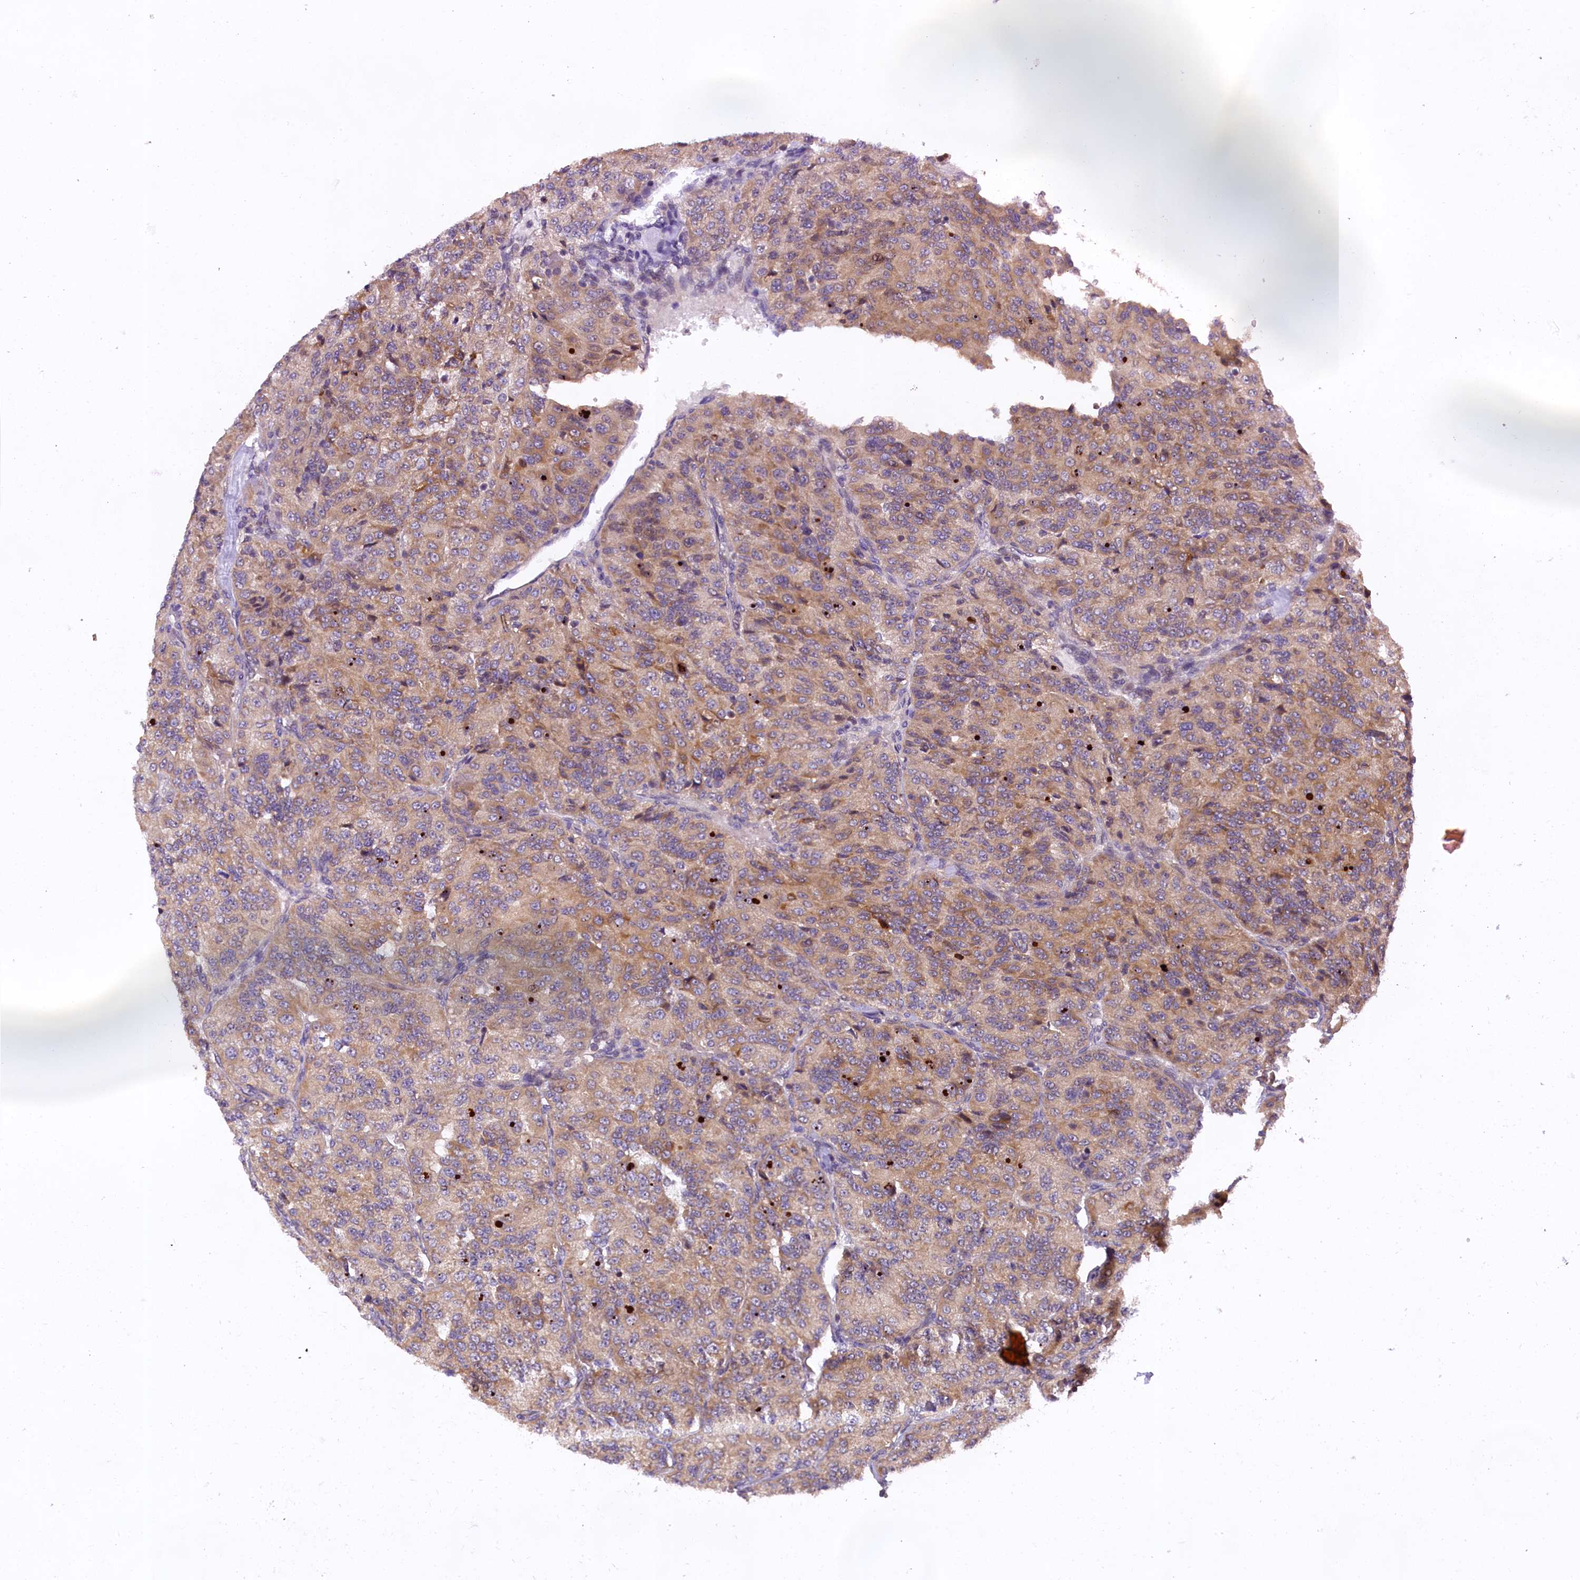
{"staining": {"intensity": "moderate", "quantity": "25%-75%", "location": "cytoplasmic/membranous"}, "tissue": "renal cancer", "cell_type": "Tumor cells", "image_type": "cancer", "snomed": [{"axis": "morphology", "description": "Adenocarcinoma, NOS"}, {"axis": "topography", "description": "Kidney"}], "caption": "An image of human renal adenocarcinoma stained for a protein reveals moderate cytoplasmic/membranous brown staining in tumor cells. (DAB IHC, brown staining for protein, blue staining for nuclei).", "gene": "DOHH", "patient": {"sex": "female", "age": 63}}